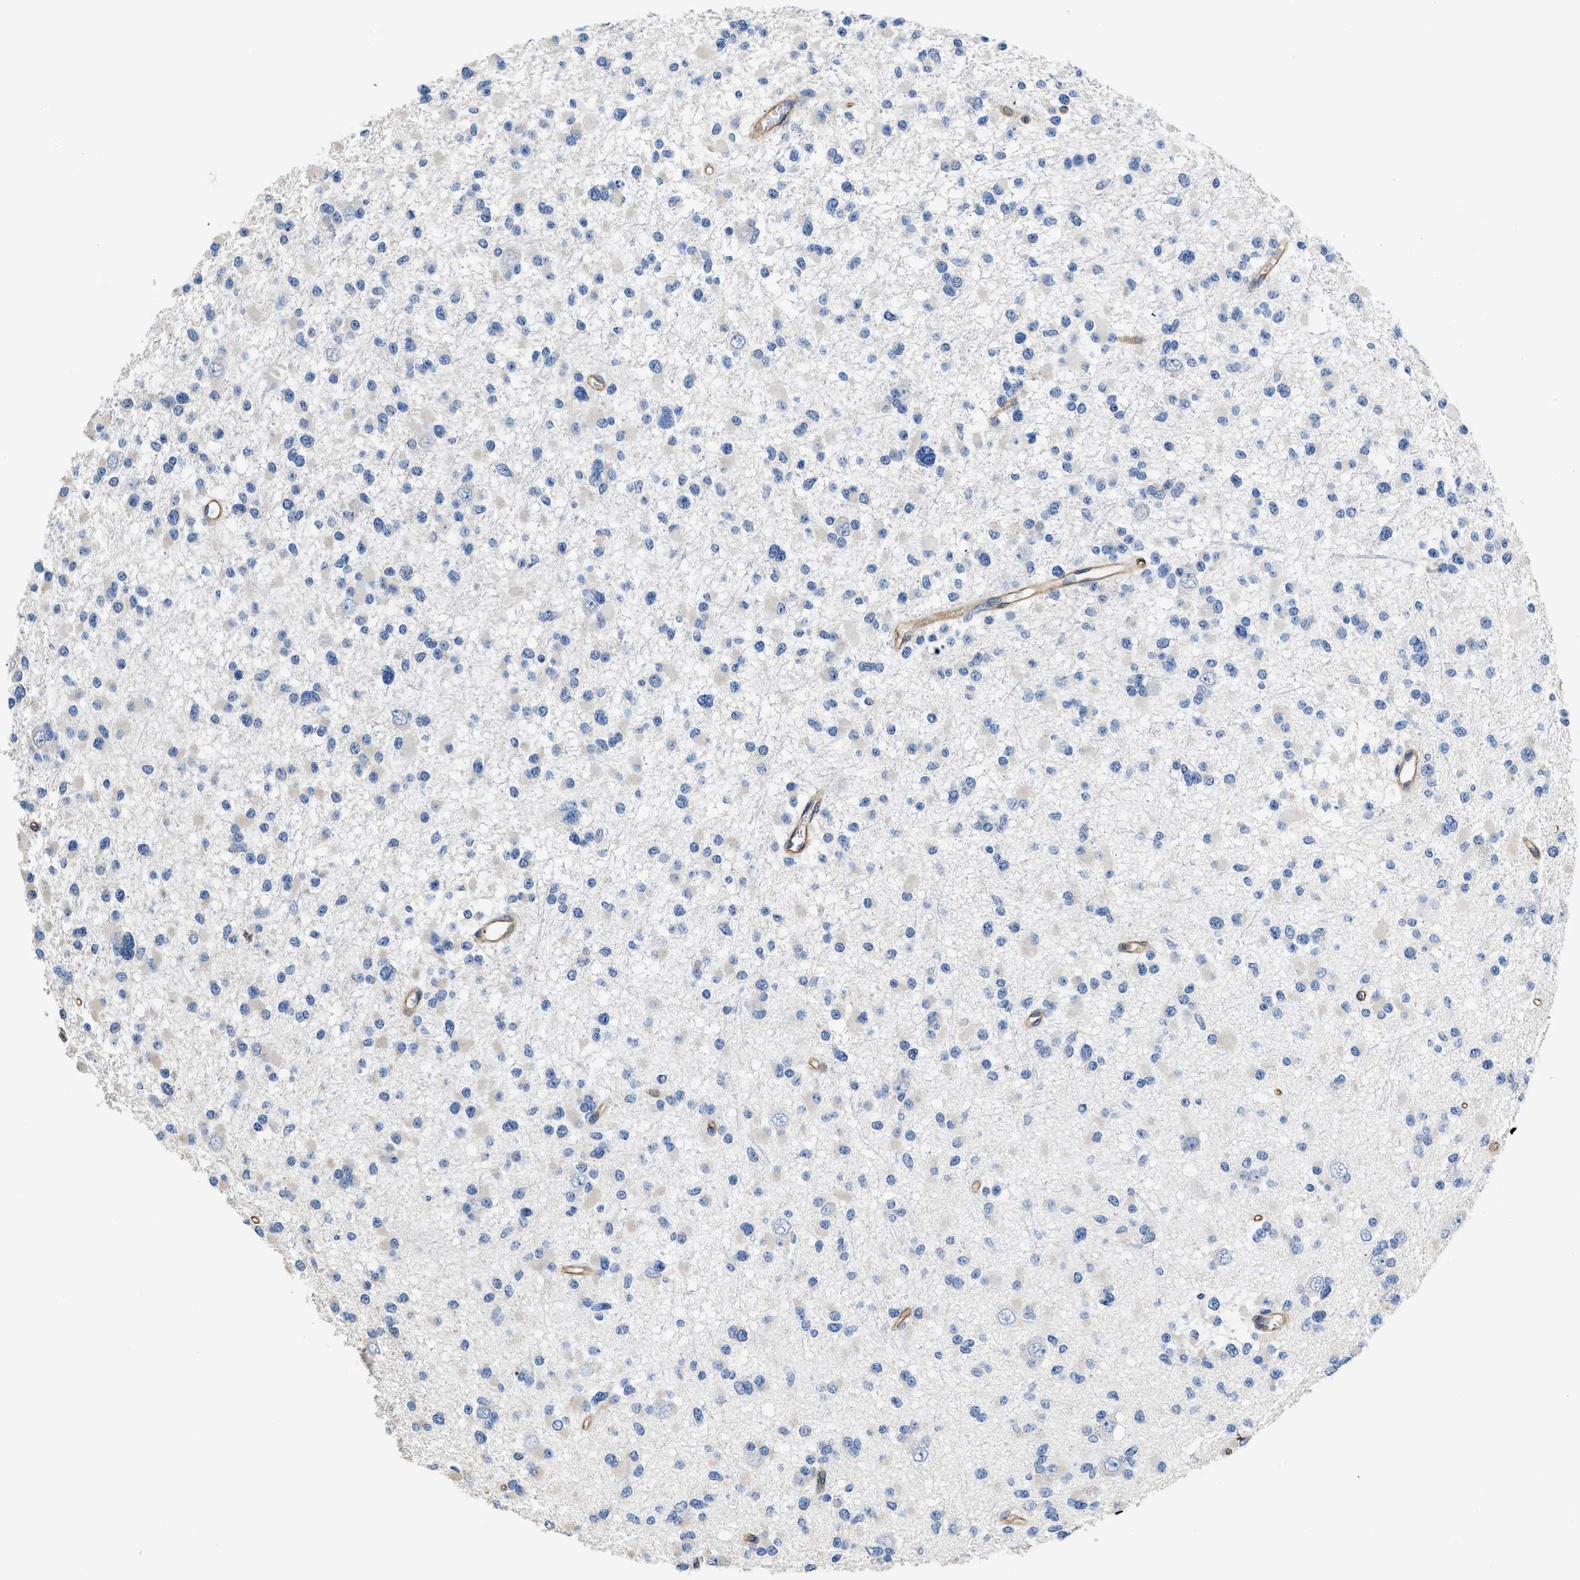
{"staining": {"intensity": "negative", "quantity": "none", "location": "none"}, "tissue": "glioma", "cell_type": "Tumor cells", "image_type": "cancer", "snomed": [{"axis": "morphology", "description": "Glioma, malignant, Low grade"}, {"axis": "topography", "description": "Brain"}], "caption": "This is an immunohistochemistry (IHC) micrograph of human glioma. There is no positivity in tumor cells.", "gene": "C22orf42", "patient": {"sex": "female", "age": 22}}